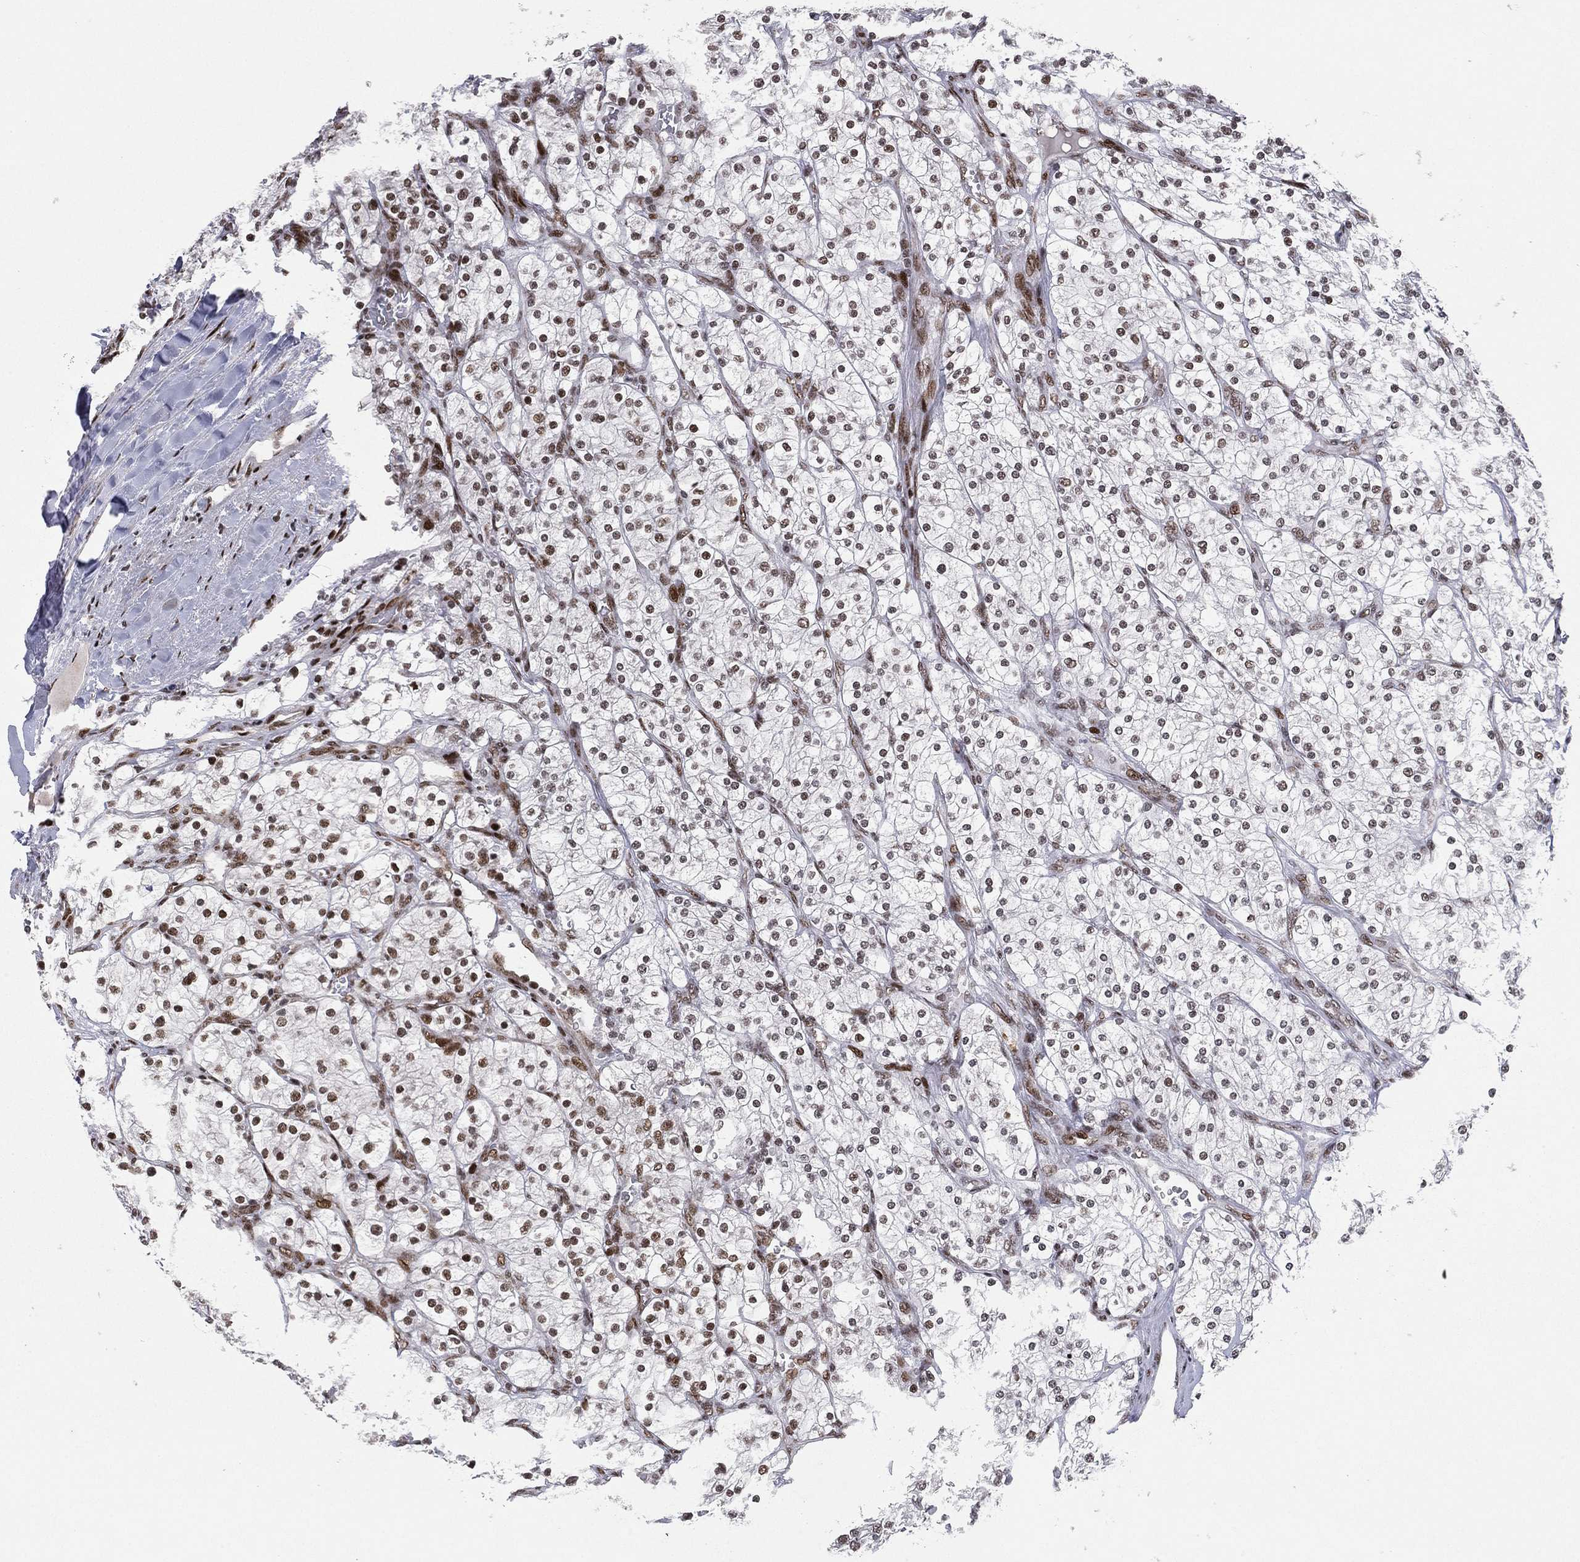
{"staining": {"intensity": "moderate", "quantity": "25%-75%", "location": "nuclear"}, "tissue": "renal cancer", "cell_type": "Tumor cells", "image_type": "cancer", "snomed": [{"axis": "morphology", "description": "Adenocarcinoma, NOS"}, {"axis": "topography", "description": "Kidney"}], "caption": "About 25%-75% of tumor cells in renal adenocarcinoma reveal moderate nuclear protein expression as visualized by brown immunohistochemical staining.", "gene": "RTF1", "patient": {"sex": "male", "age": 80}}